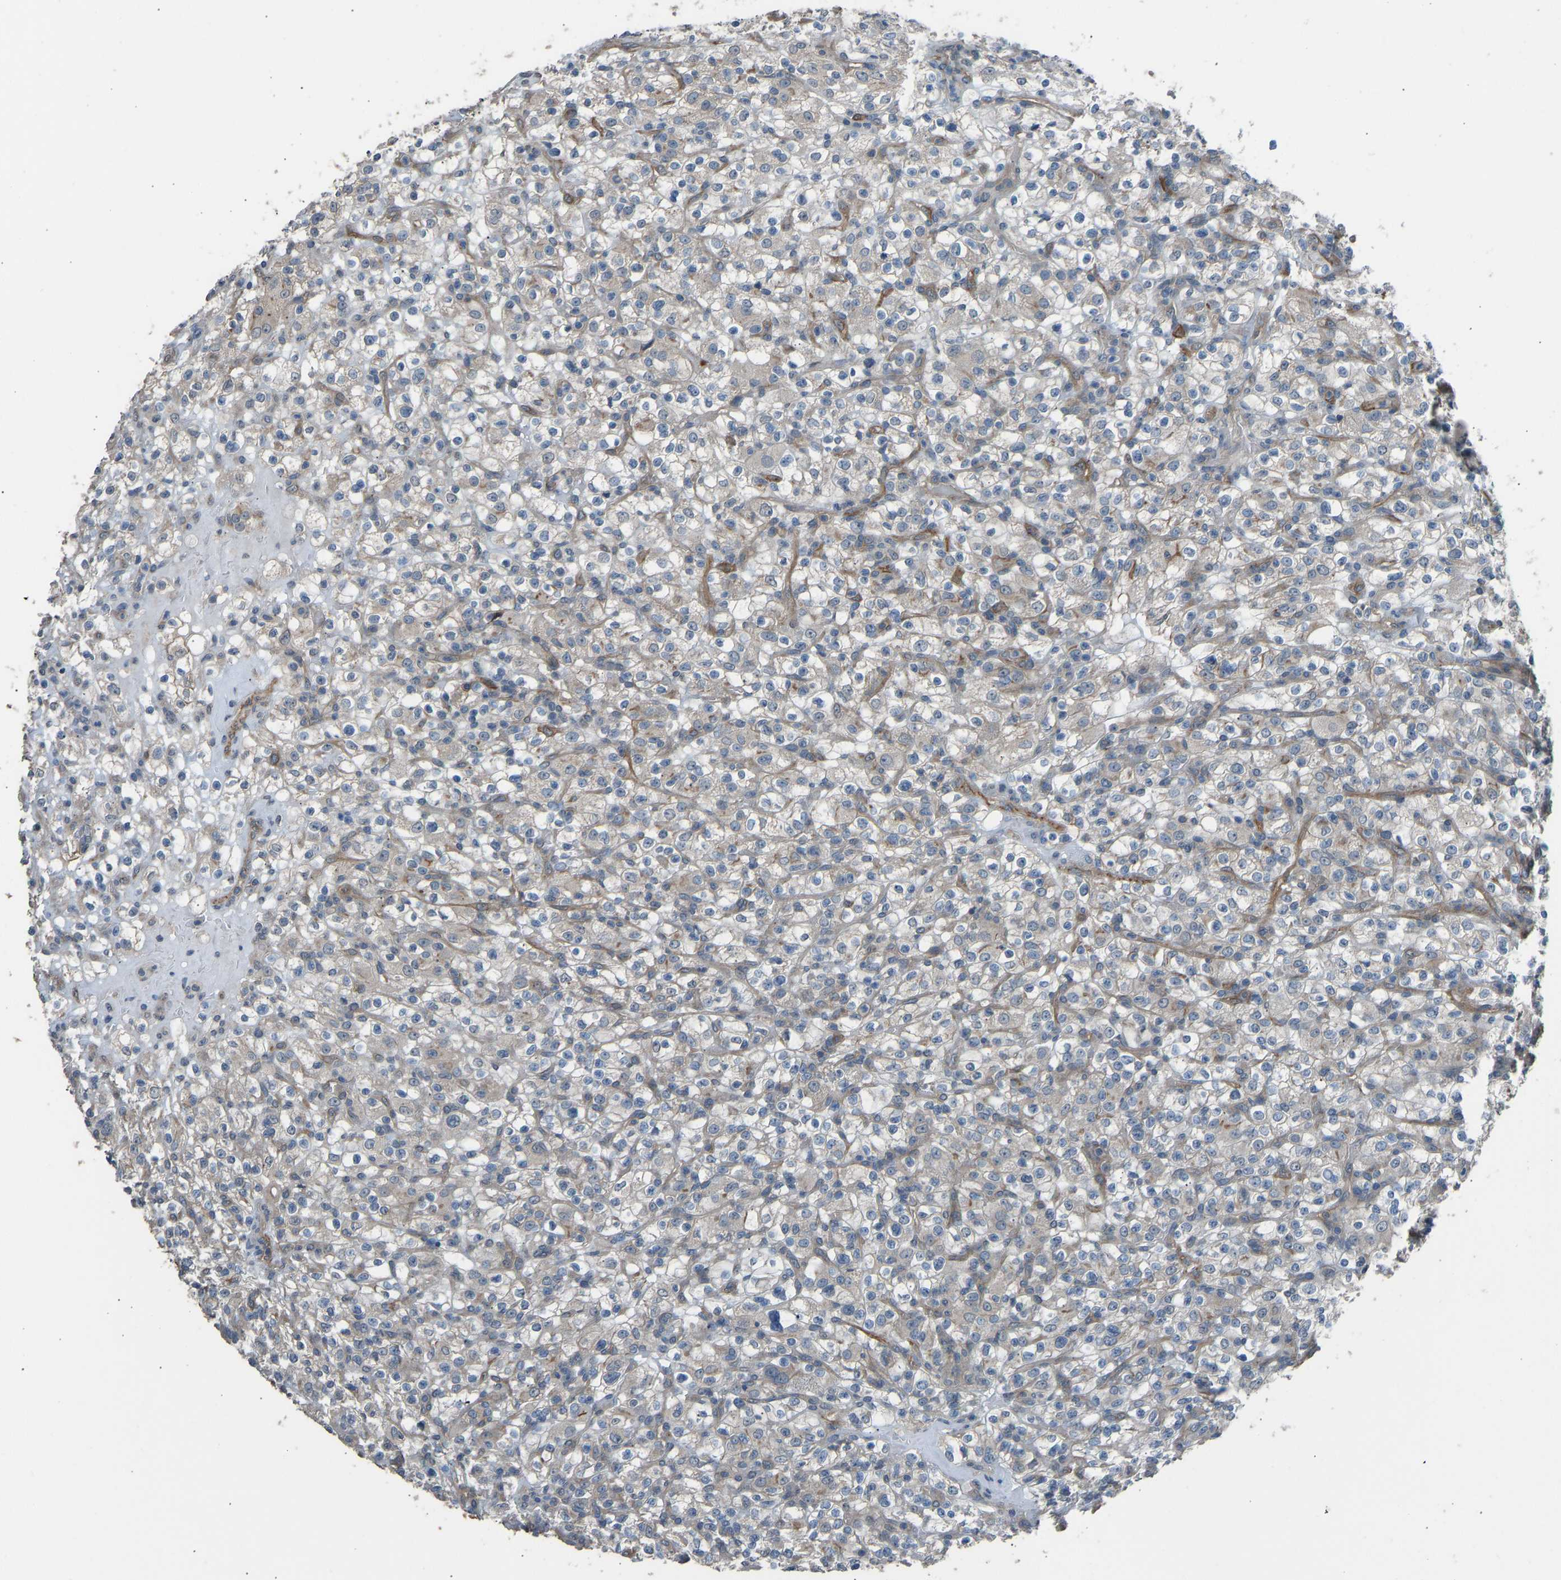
{"staining": {"intensity": "weak", "quantity": "25%-75%", "location": "cytoplasmic/membranous"}, "tissue": "renal cancer", "cell_type": "Tumor cells", "image_type": "cancer", "snomed": [{"axis": "morphology", "description": "Normal tissue, NOS"}, {"axis": "morphology", "description": "Adenocarcinoma, NOS"}, {"axis": "topography", "description": "Kidney"}], "caption": "Immunohistochemical staining of human adenocarcinoma (renal) shows low levels of weak cytoplasmic/membranous protein expression in approximately 25%-75% of tumor cells. The staining is performed using DAB brown chromogen to label protein expression. The nuclei are counter-stained blue using hematoxylin.", "gene": "SLC43A1", "patient": {"sex": "female", "age": 72}}